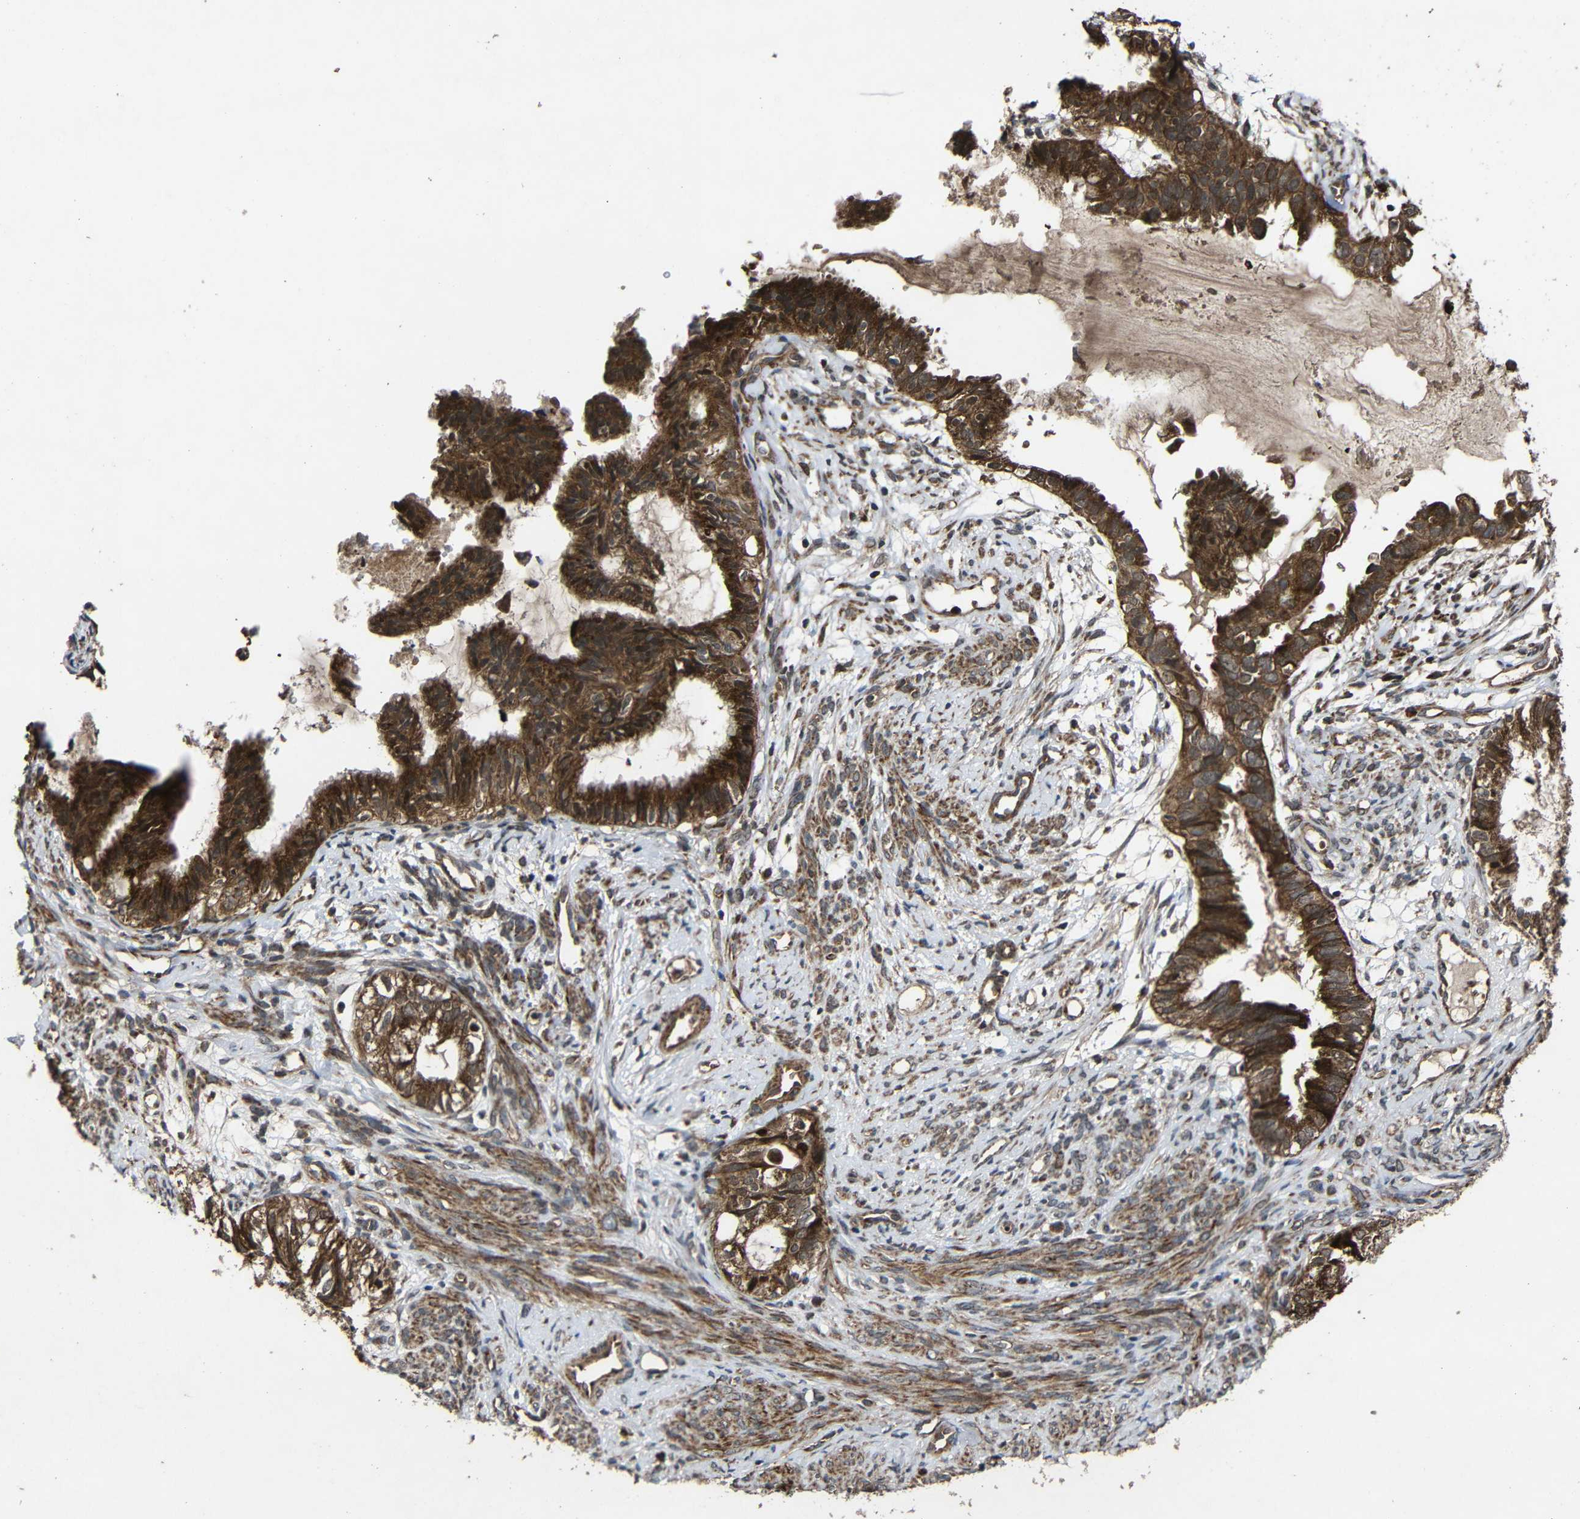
{"staining": {"intensity": "strong", "quantity": ">75%", "location": "cytoplasmic/membranous"}, "tissue": "cervical cancer", "cell_type": "Tumor cells", "image_type": "cancer", "snomed": [{"axis": "morphology", "description": "Normal tissue, NOS"}, {"axis": "morphology", "description": "Adenocarcinoma, NOS"}, {"axis": "topography", "description": "Cervix"}, {"axis": "topography", "description": "Endometrium"}], "caption": "Protein staining of cervical adenocarcinoma tissue demonstrates strong cytoplasmic/membranous staining in about >75% of tumor cells.", "gene": "C1GALT1", "patient": {"sex": "female", "age": 86}}